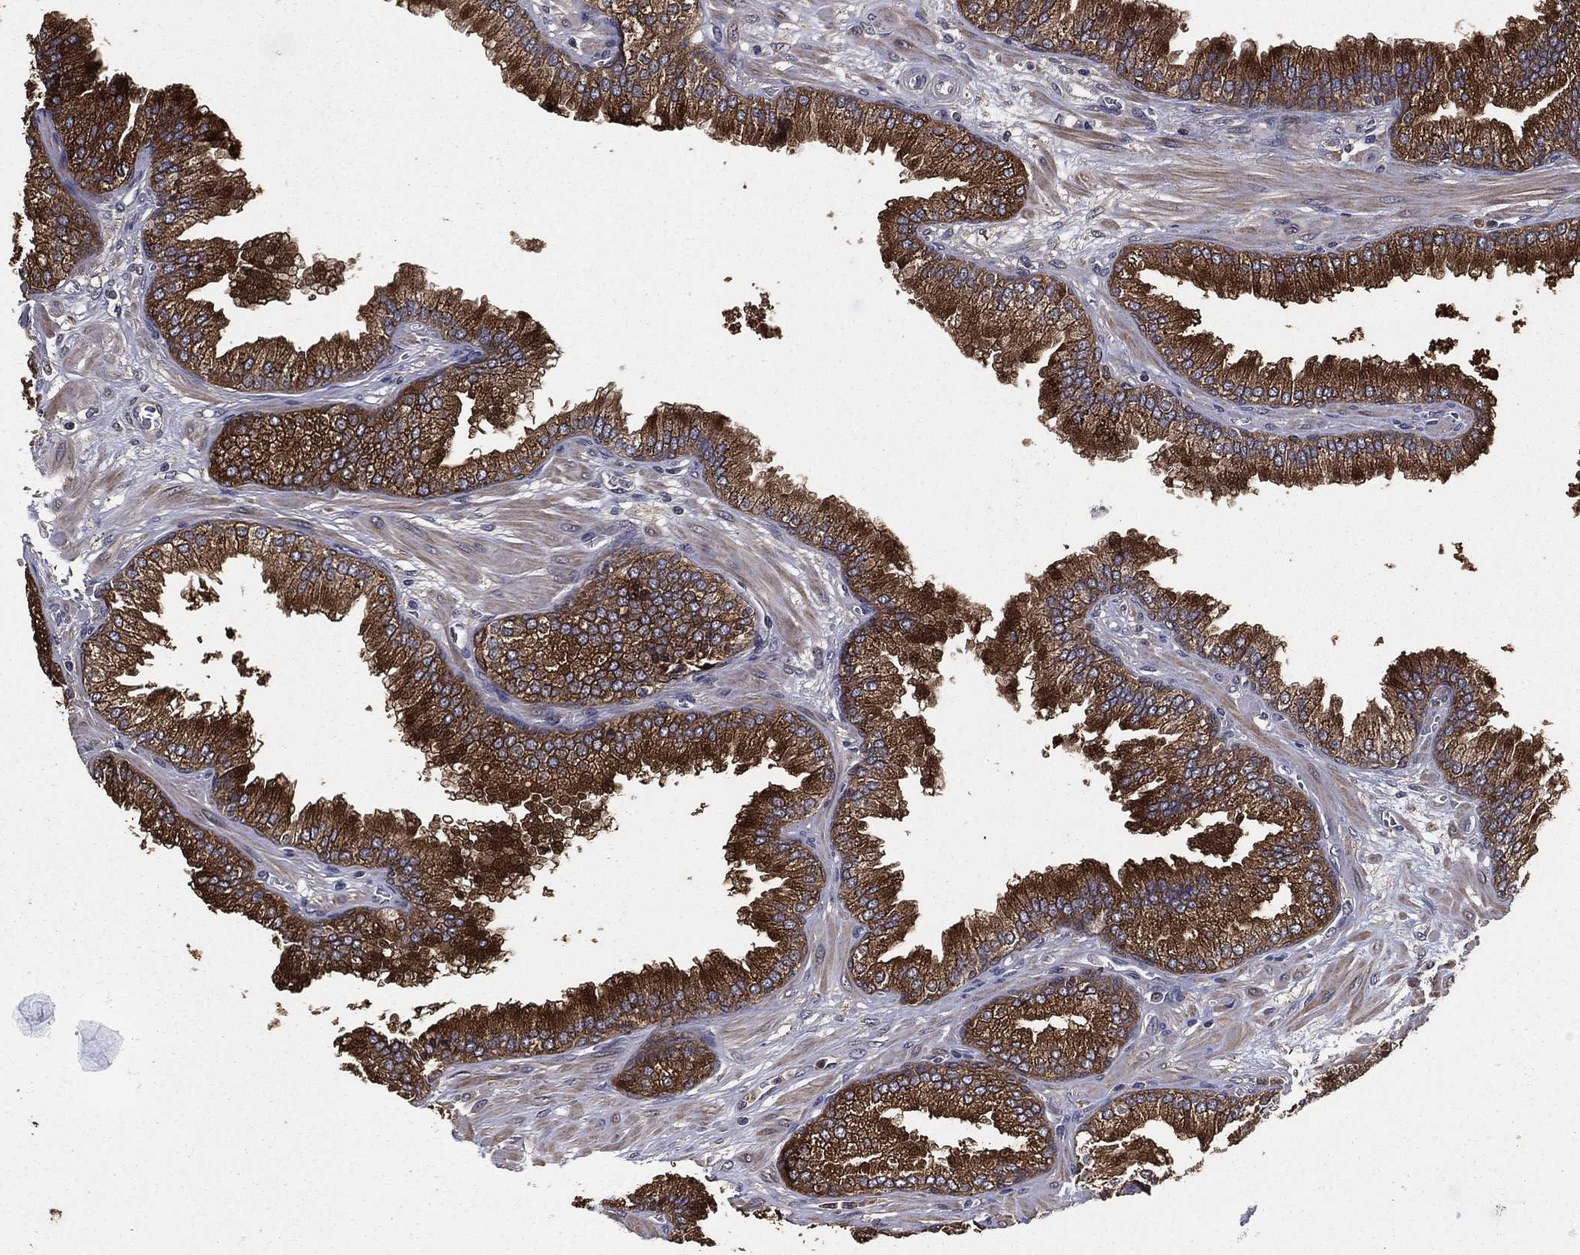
{"staining": {"intensity": "strong", "quantity": "25%-75%", "location": "cytoplasmic/membranous"}, "tissue": "prostate cancer", "cell_type": "Tumor cells", "image_type": "cancer", "snomed": [{"axis": "morphology", "description": "Adenocarcinoma, Low grade"}, {"axis": "topography", "description": "Prostate"}], "caption": "Immunohistochemistry (IHC) of prostate cancer (low-grade adenocarcinoma) displays high levels of strong cytoplasmic/membranous positivity in about 25%-75% of tumor cells.", "gene": "PCNT", "patient": {"sex": "male", "age": 69}}